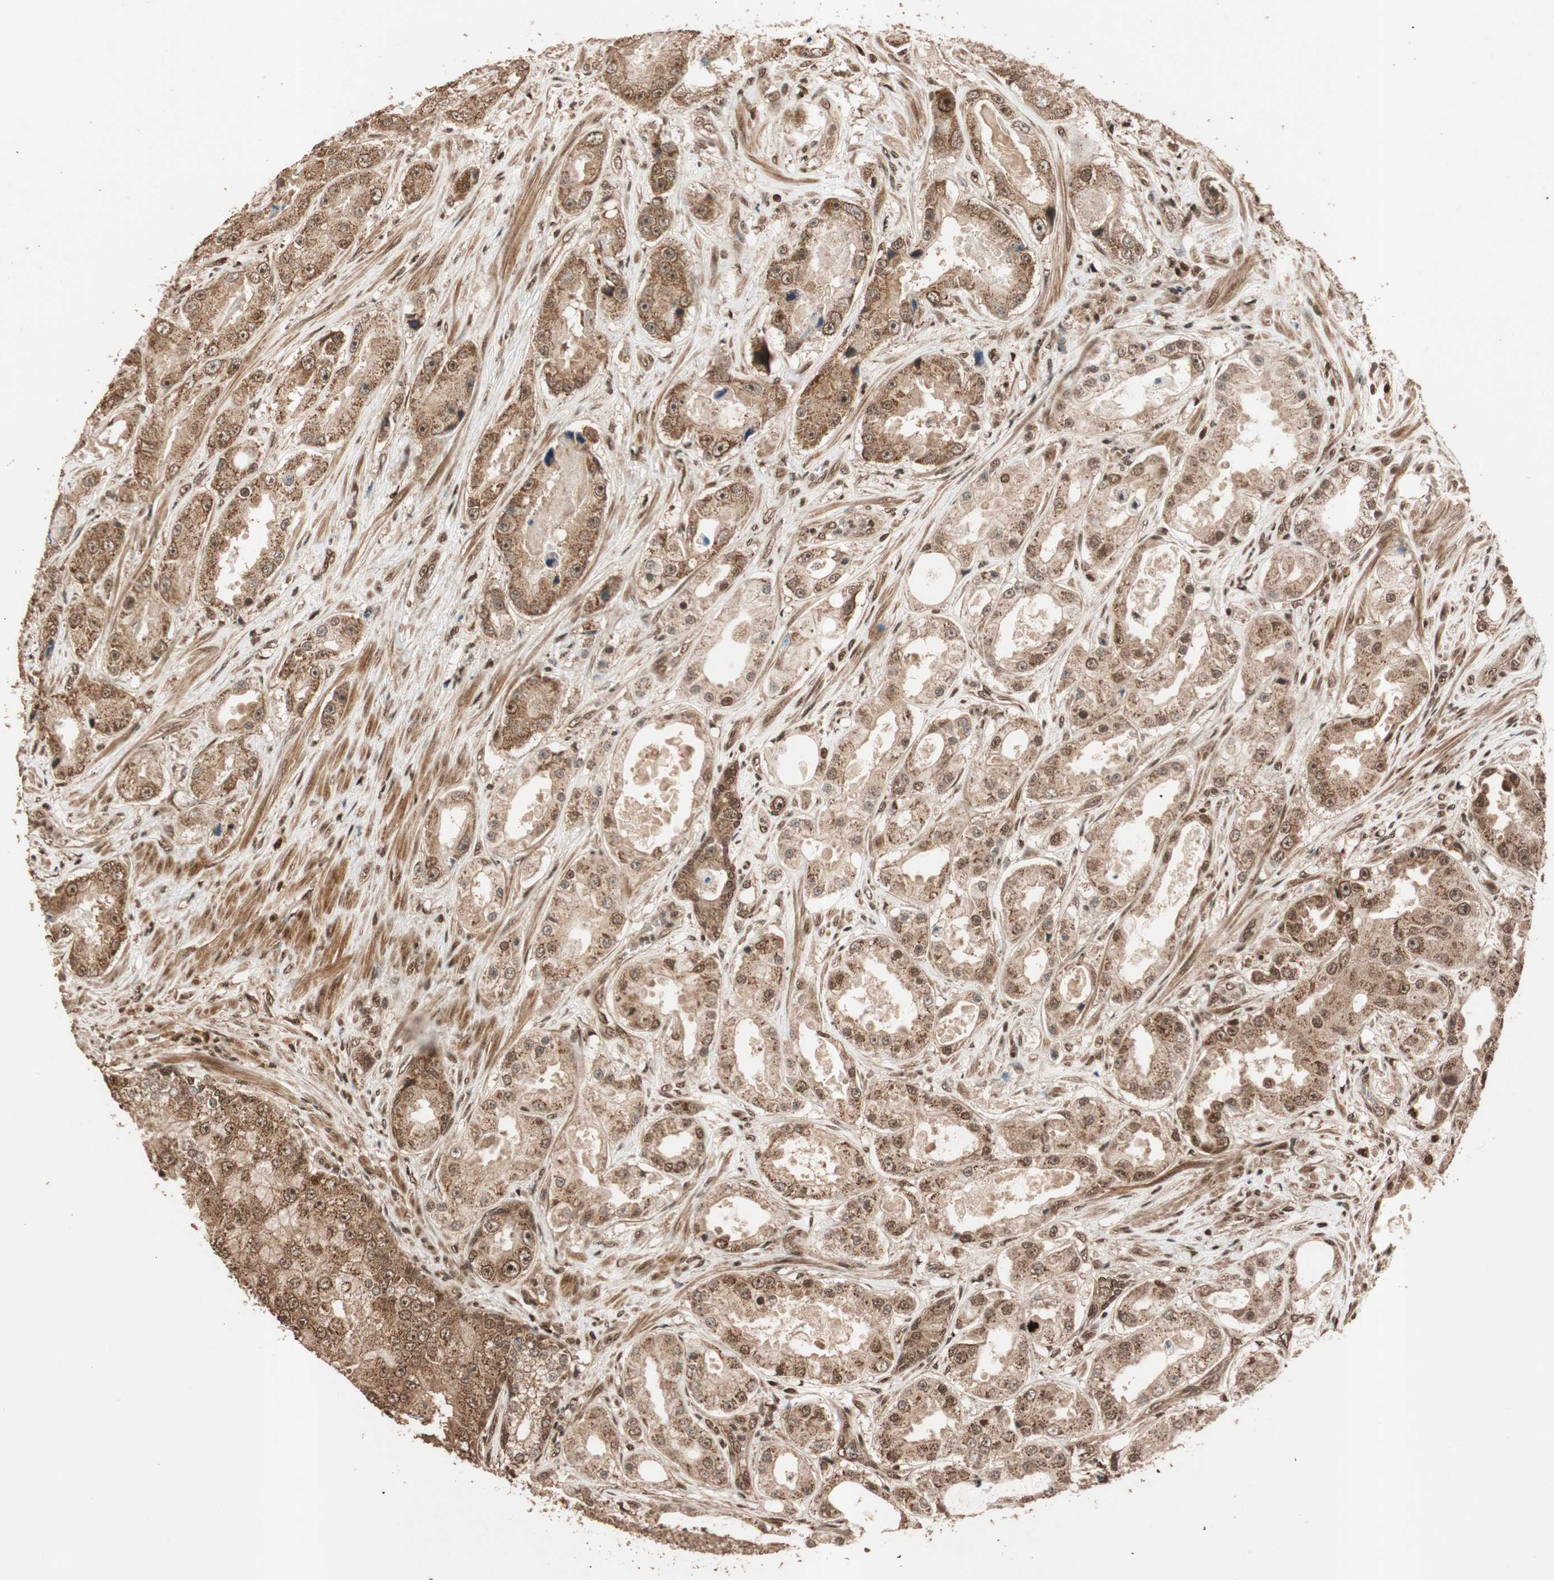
{"staining": {"intensity": "moderate", "quantity": ">75%", "location": "cytoplasmic/membranous"}, "tissue": "prostate cancer", "cell_type": "Tumor cells", "image_type": "cancer", "snomed": [{"axis": "morphology", "description": "Adenocarcinoma, High grade"}, {"axis": "topography", "description": "Prostate"}], "caption": "Approximately >75% of tumor cells in prostate cancer (high-grade adenocarcinoma) demonstrate moderate cytoplasmic/membranous protein positivity as visualized by brown immunohistochemical staining.", "gene": "ALKBH5", "patient": {"sex": "male", "age": 73}}